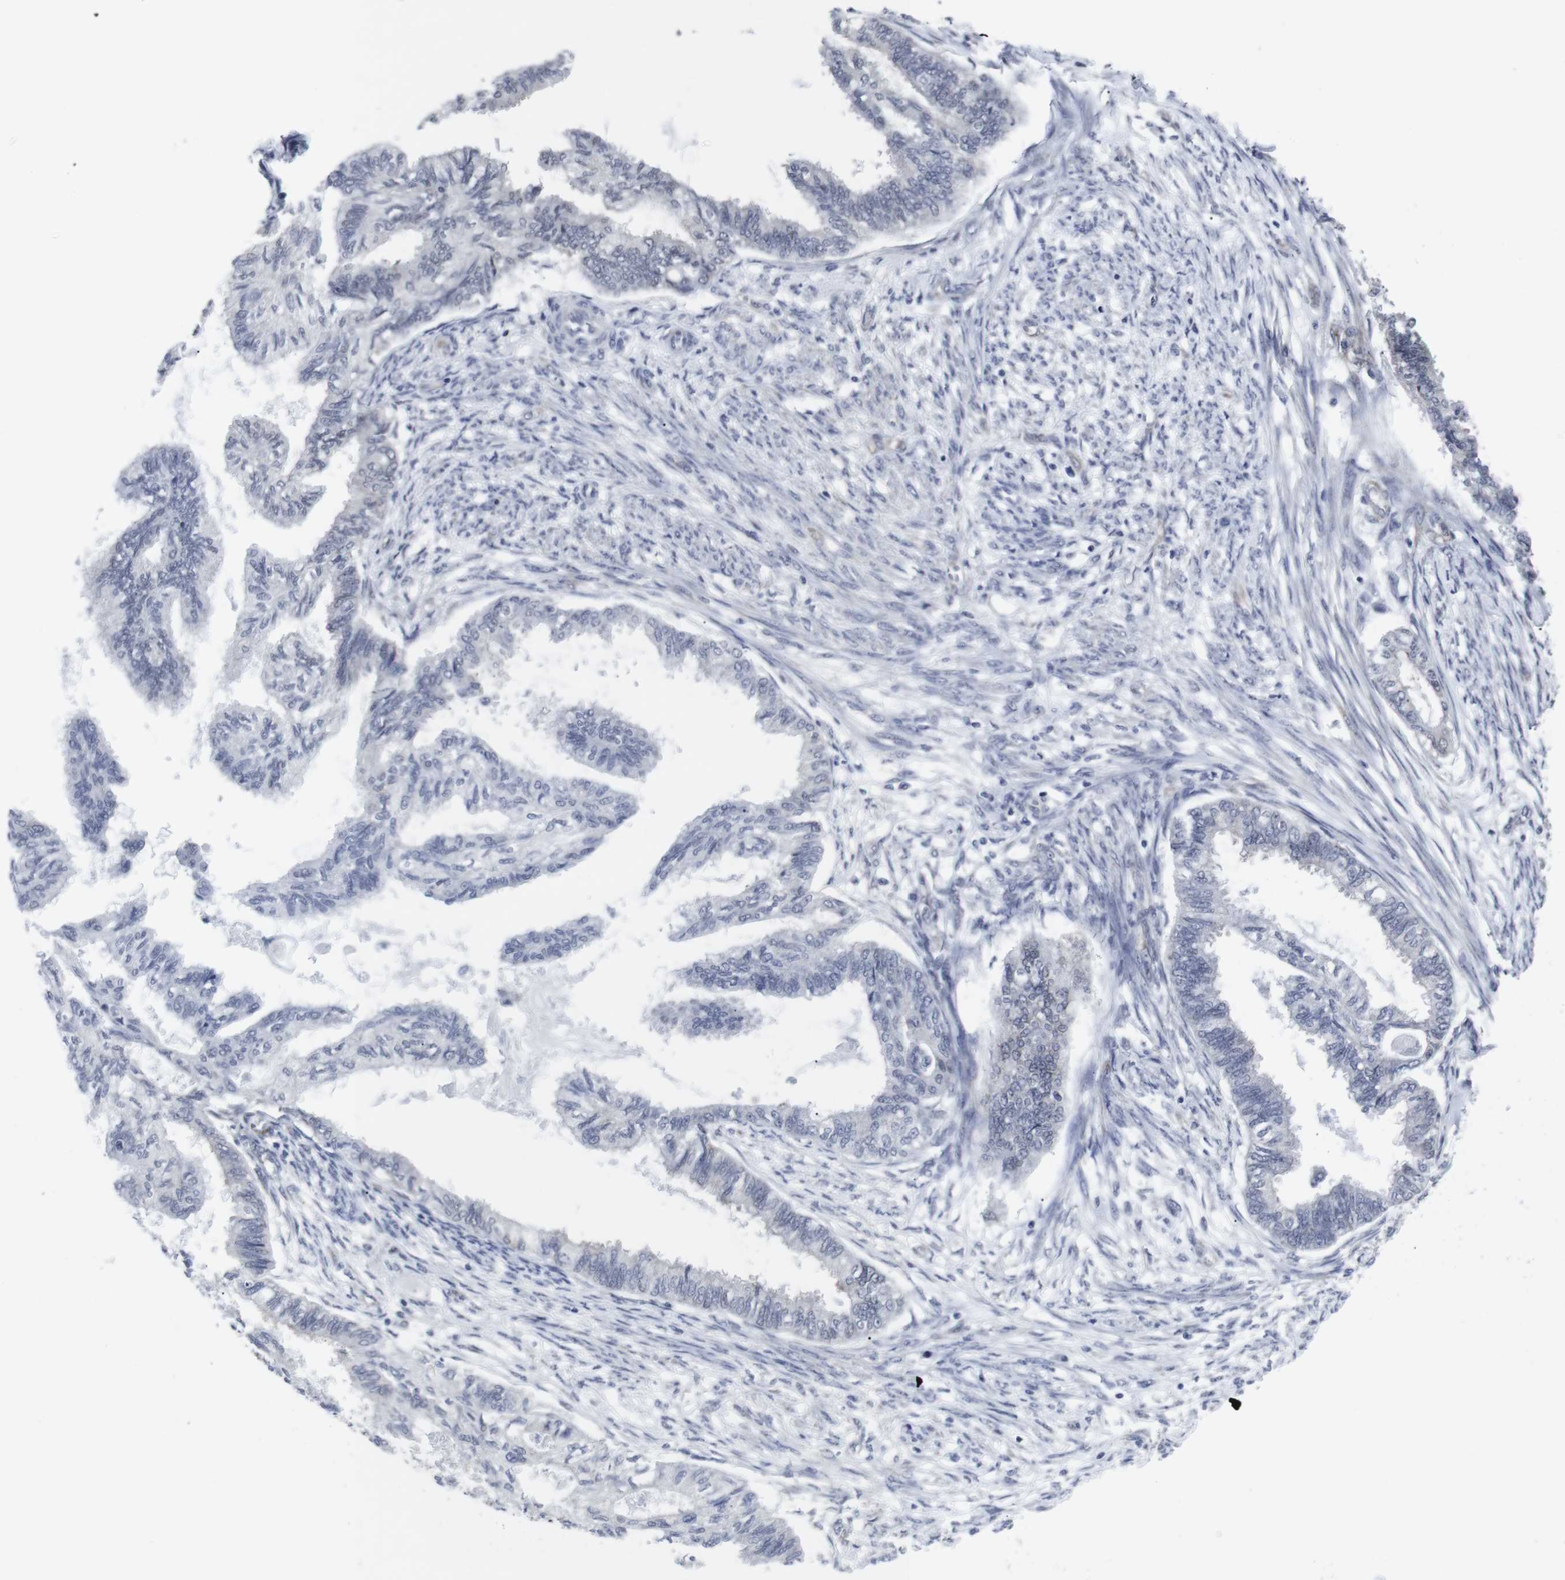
{"staining": {"intensity": "negative", "quantity": "none", "location": "none"}, "tissue": "cervical cancer", "cell_type": "Tumor cells", "image_type": "cancer", "snomed": [{"axis": "morphology", "description": "Normal tissue, NOS"}, {"axis": "morphology", "description": "Adenocarcinoma, NOS"}, {"axis": "topography", "description": "Cervix"}, {"axis": "topography", "description": "Endometrium"}], "caption": "Tumor cells show no significant protein positivity in adenocarcinoma (cervical). Nuclei are stained in blue.", "gene": "GEMIN2", "patient": {"sex": "female", "age": 86}}